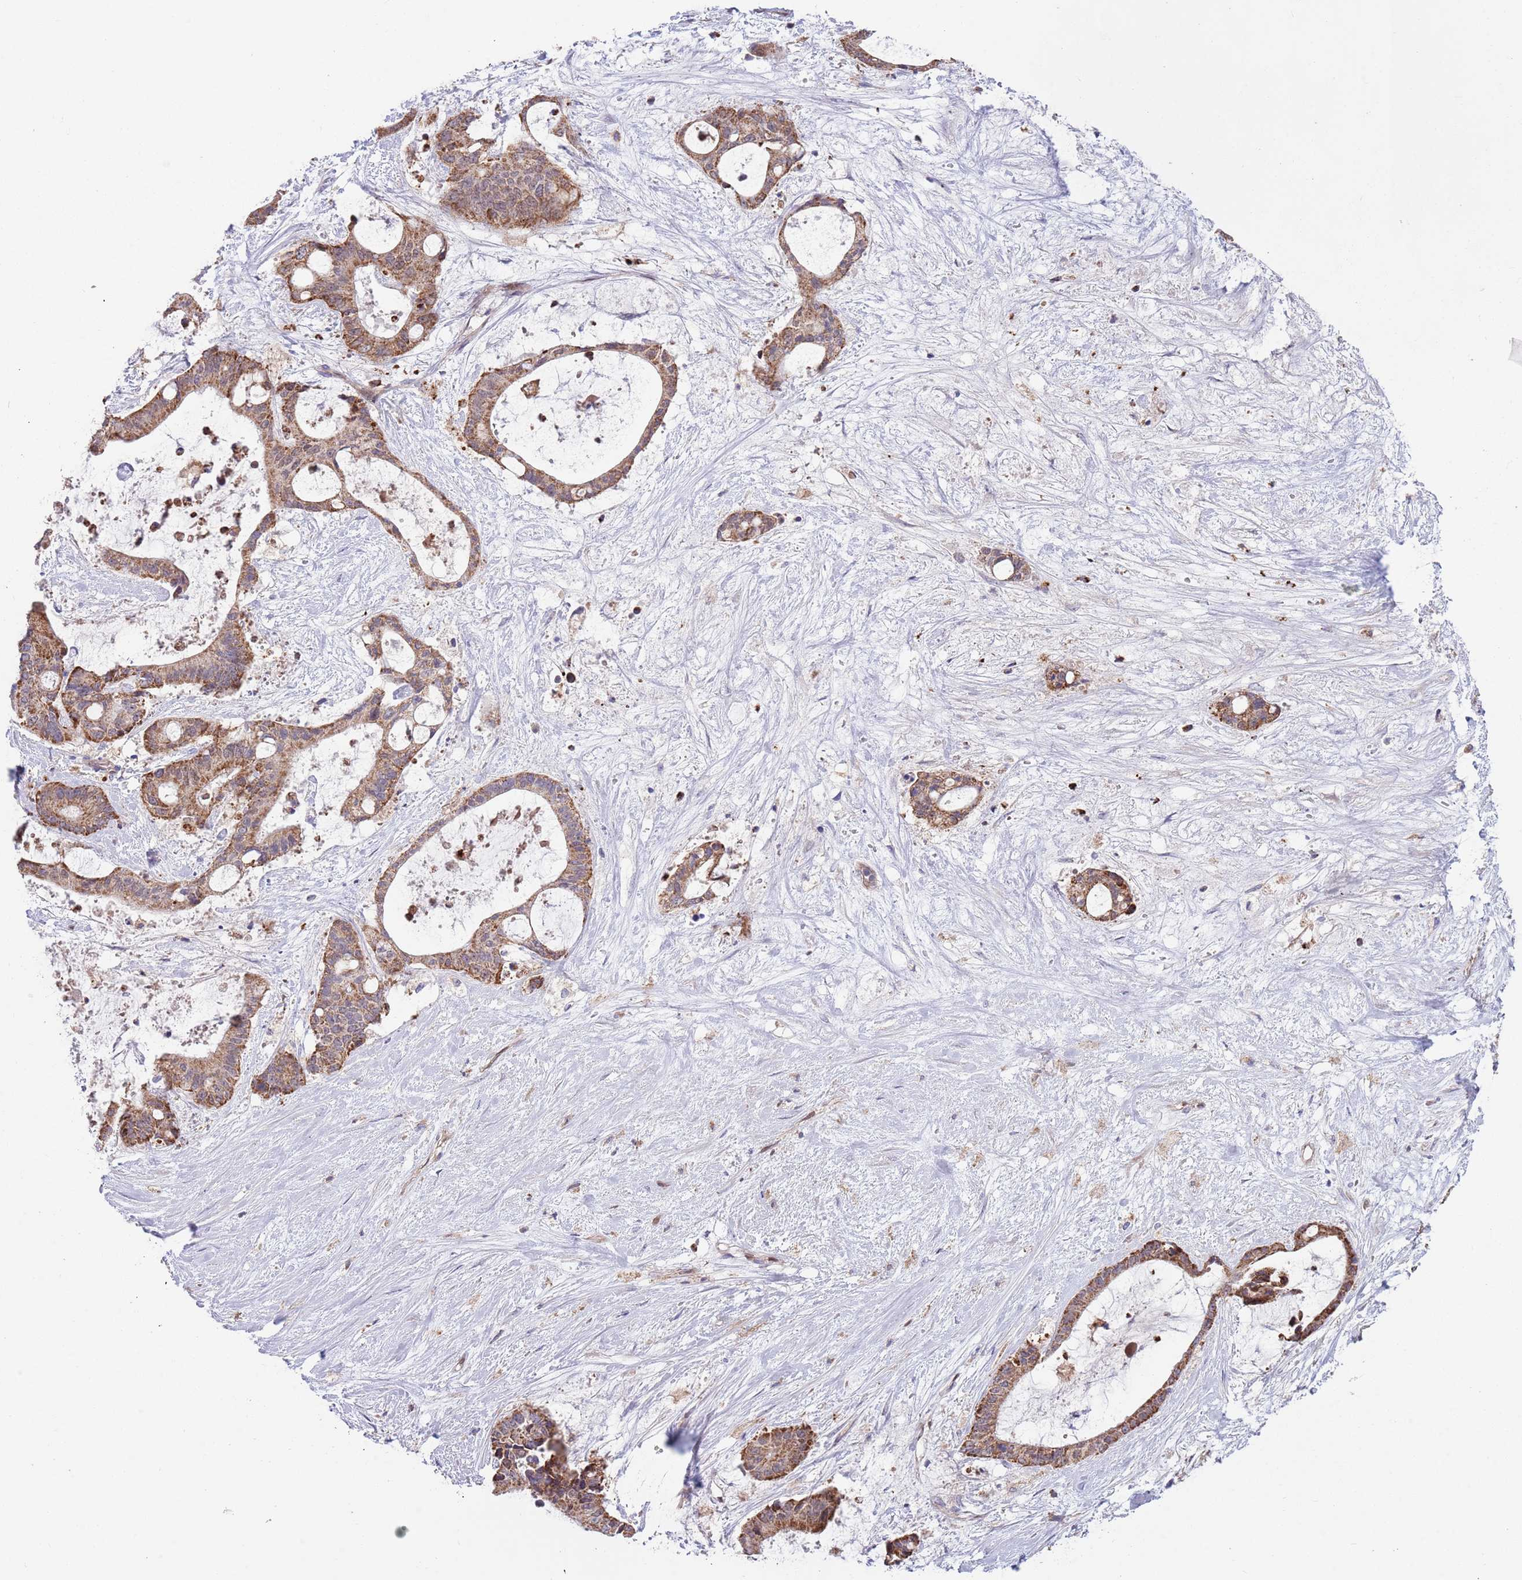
{"staining": {"intensity": "moderate", "quantity": ">75%", "location": "cytoplasmic/membranous"}, "tissue": "liver cancer", "cell_type": "Tumor cells", "image_type": "cancer", "snomed": [{"axis": "morphology", "description": "Normal tissue, NOS"}, {"axis": "morphology", "description": "Cholangiocarcinoma"}, {"axis": "topography", "description": "Liver"}, {"axis": "topography", "description": "Peripheral nerve tissue"}], "caption": "Immunohistochemical staining of human cholangiocarcinoma (liver) reveals medium levels of moderate cytoplasmic/membranous protein expression in about >75% of tumor cells. (Brightfield microscopy of DAB IHC at high magnification).", "gene": "DDT", "patient": {"sex": "female", "age": 73}}